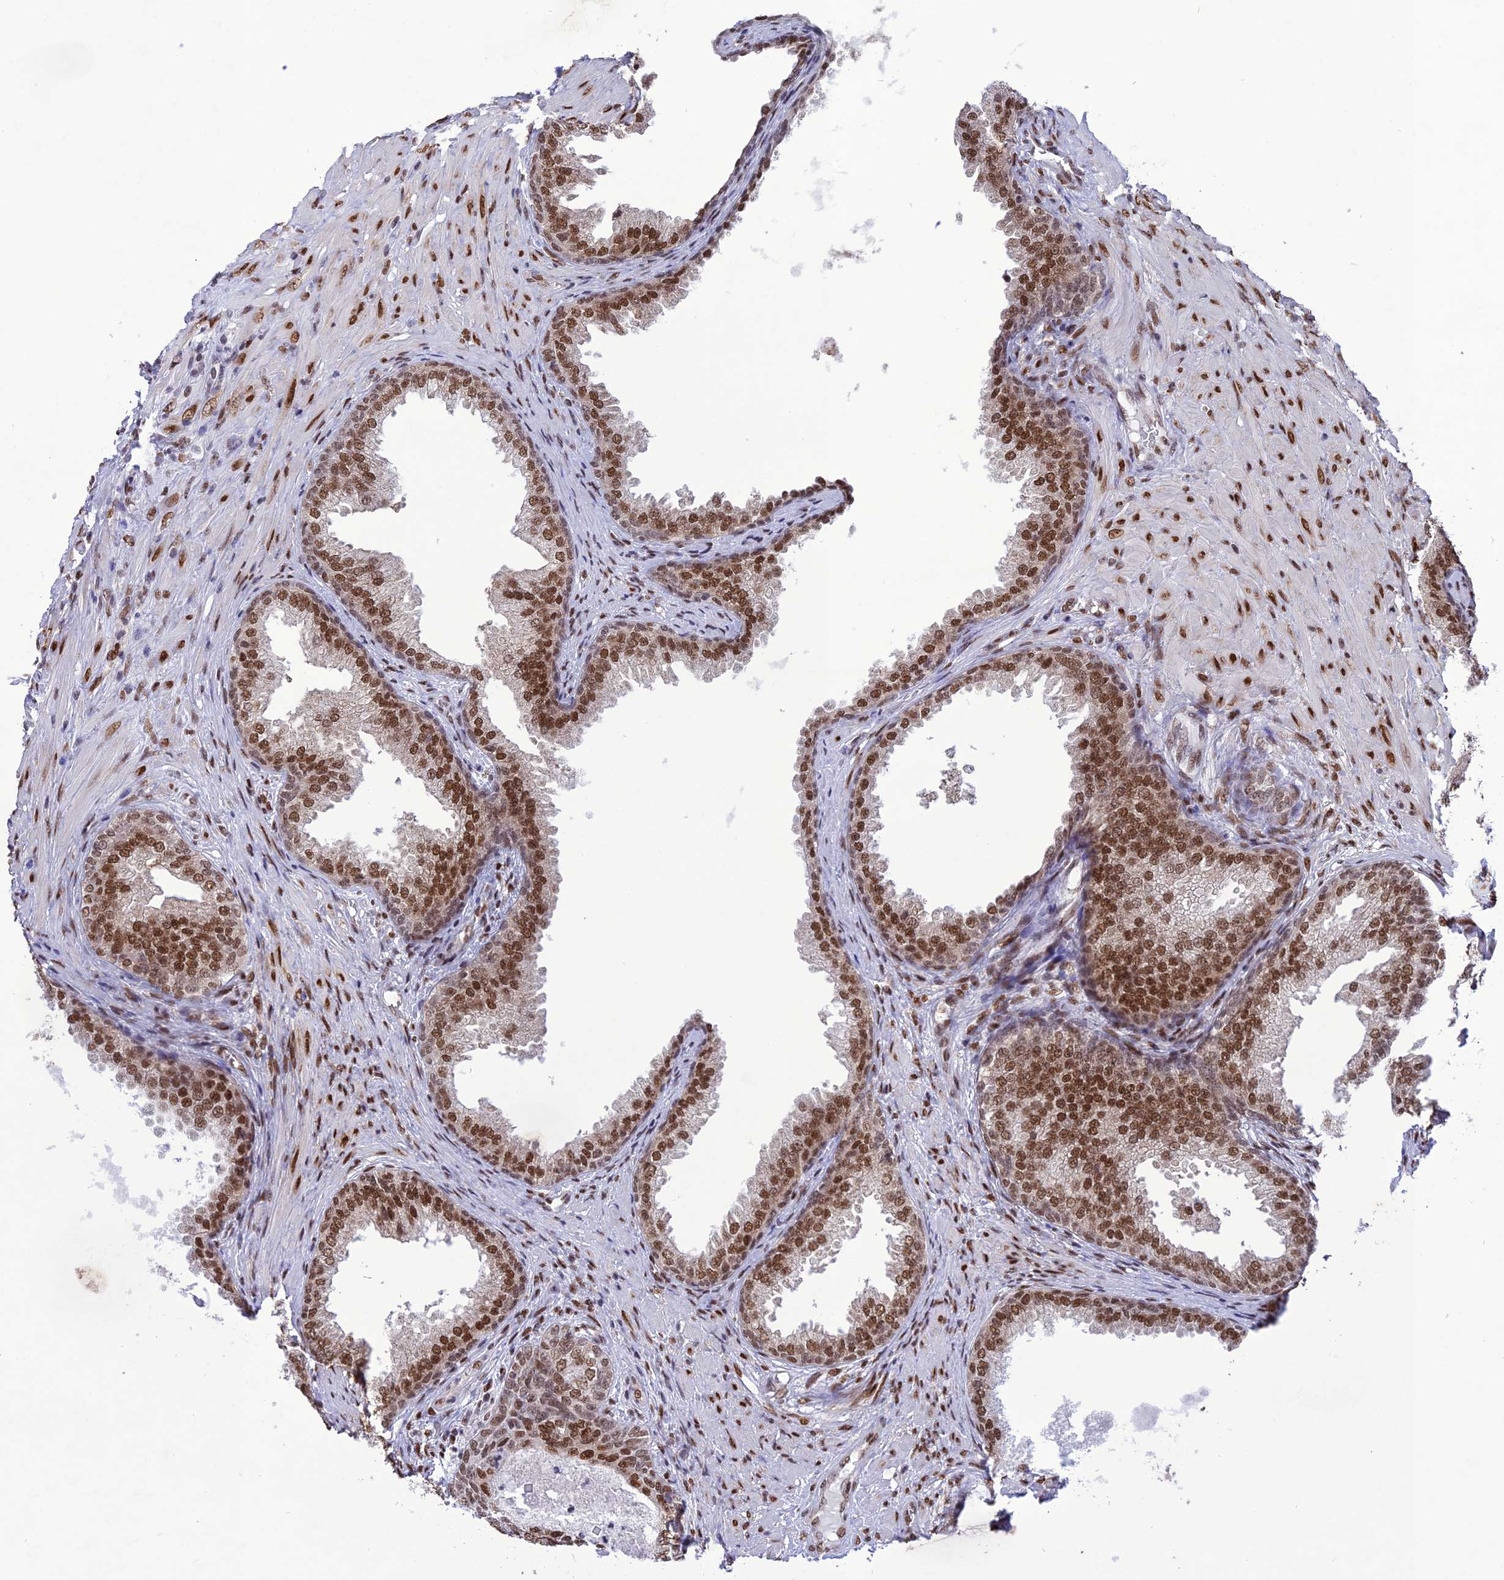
{"staining": {"intensity": "strong", "quantity": ">75%", "location": "nuclear"}, "tissue": "prostate", "cell_type": "Glandular cells", "image_type": "normal", "snomed": [{"axis": "morphology", "description": "Normal tissue, NOS"}, {"axis": "topography", "description": "Prostate"}], "caption": "IHC micrograph of normal prostate stained for a protein (brown), which displays high levels of strong nuclear staining in about >75% of glandular cells.", "gene": "DDX1", "patient": {"sex": "male", "age": 76}}